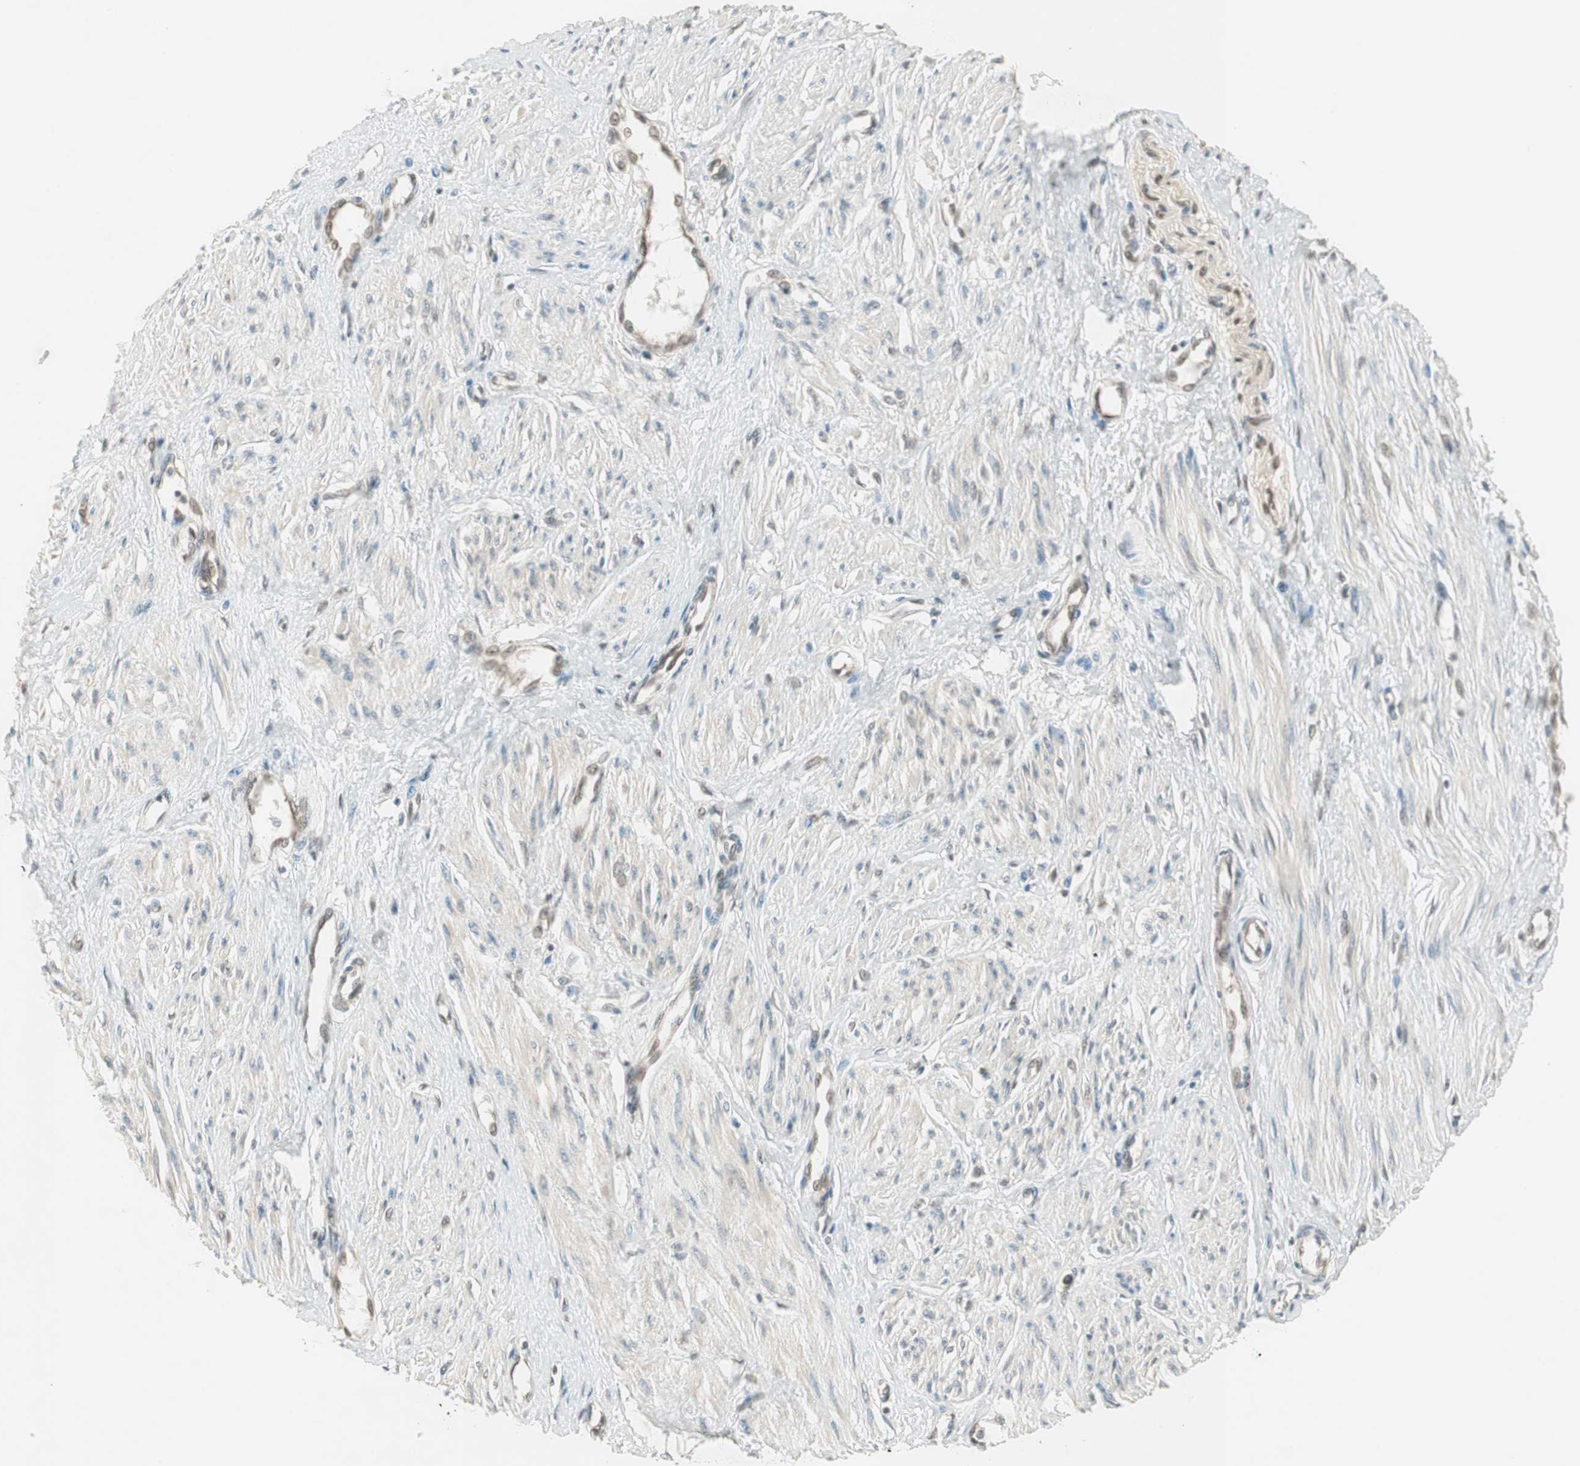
{"staining": {"intensity": "negative", "quantity": "none", "location": "none"}, "tissue": "smooth muscle", "cell_type": "Smooth muscle cells", "image_type": "normal", "snomed": [{"axis": "morphology", "description": "Normal tissue, NOS"}, {"axis": "topography", "description": "Smooth muscle"}, {"axis": "topography", "description": "Uterus"}], "caption": "IHC image of benign human smooth muscle stained for a protein (brown), which displays no staining in smooth muscle cells.", "gene": "IPO5", "patient": {"sex": "female", "age": 39}}